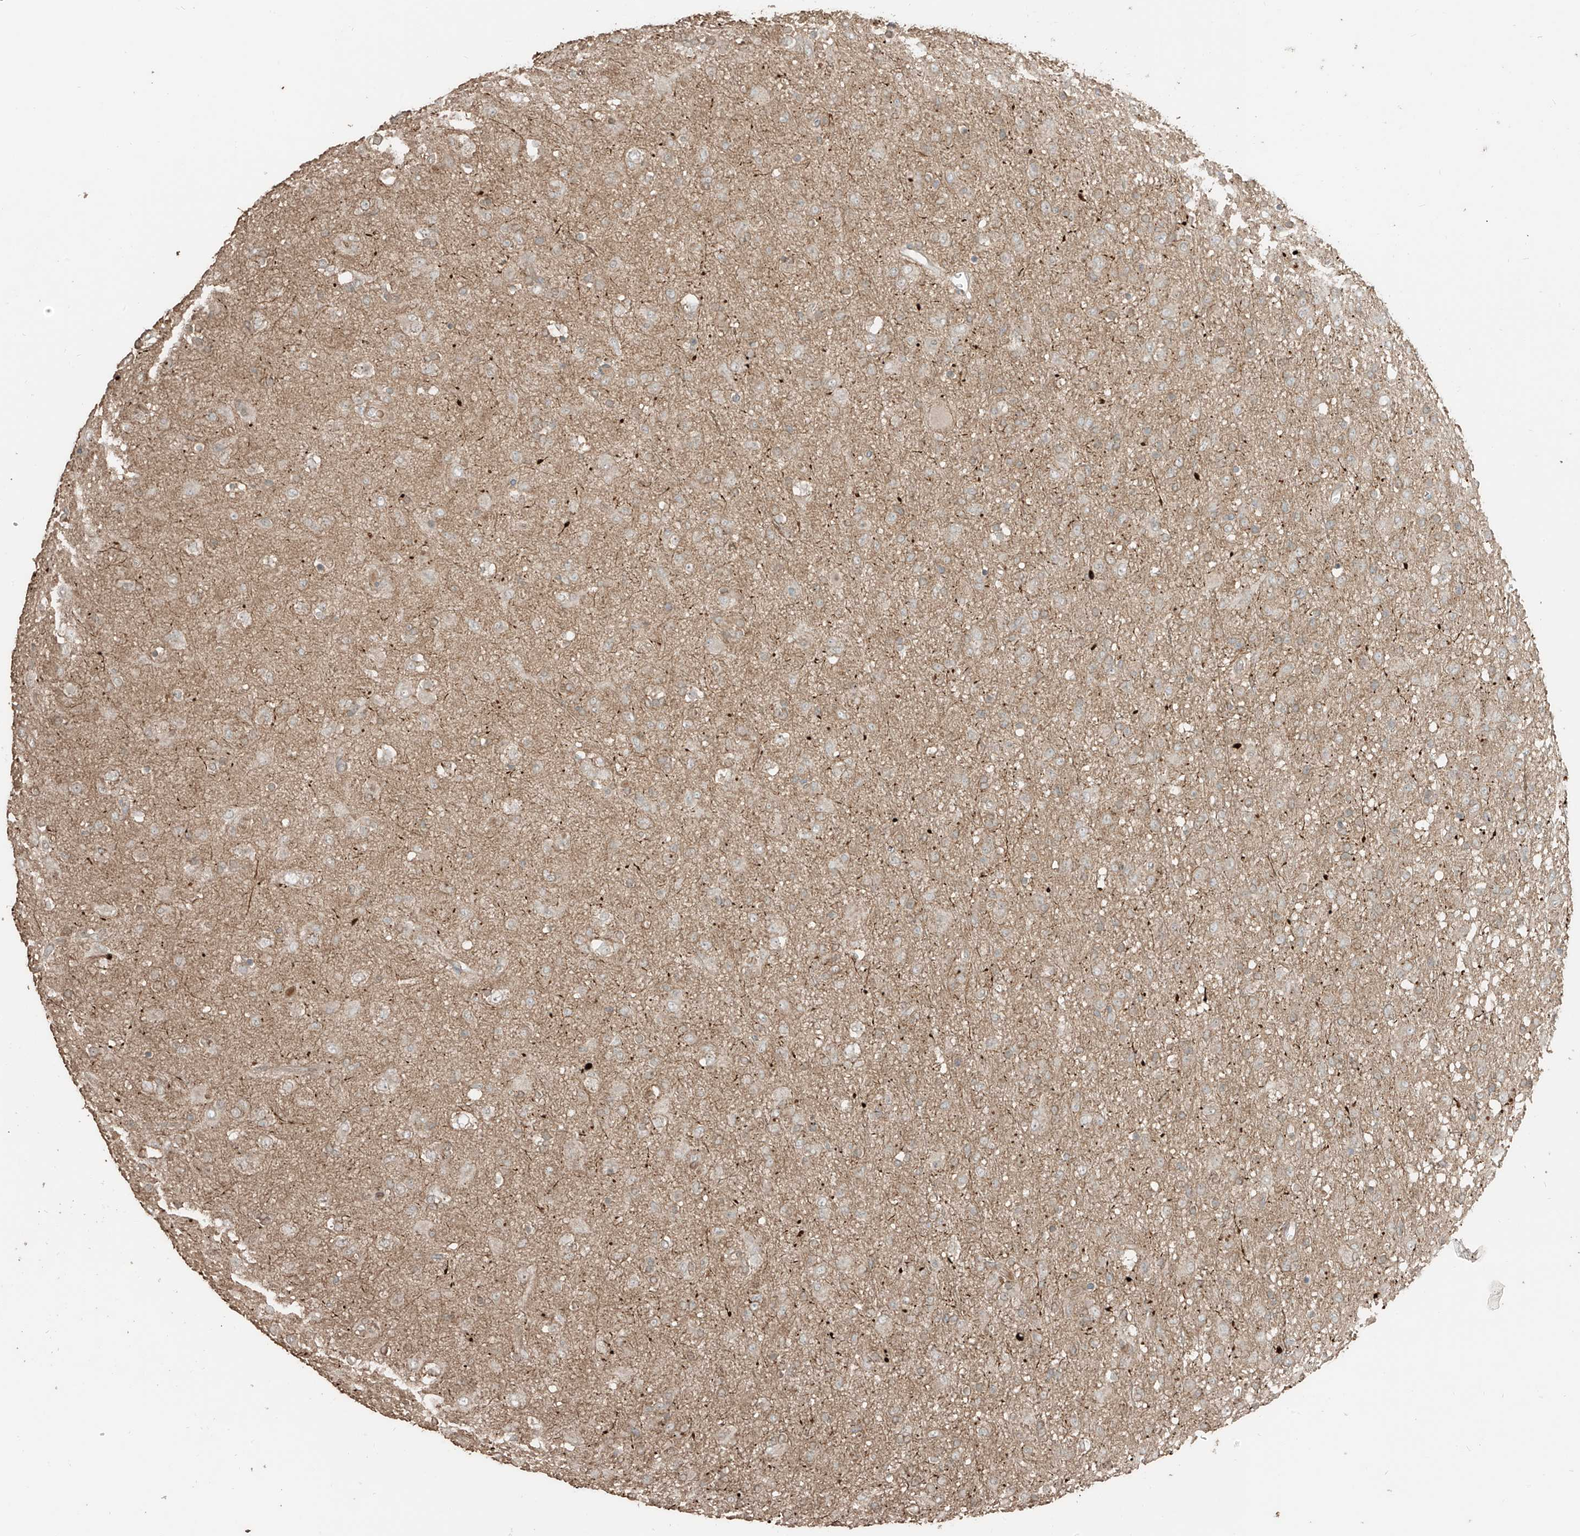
{"staining": {"intensity": "weak", "quantity": "25%-75%", "location": "cytoplasmic/membranous"}, "tissue": "glioma", "cell_type": "Tumor cells", "image_type": "cancer", "snomed": [{"axis": "morphology", "description": "Glioma, malignant, Low grade"}, {"axis": "topography", "description": "Brain"}], "caption": "About 25%-75% of tumor cells in glioma display weak cytoplasmic/membranous protein staining as visualized by brown immunohistochemical staining.", "gene": "RFTN2", "patient": {"sex": "male", "age": 65}}